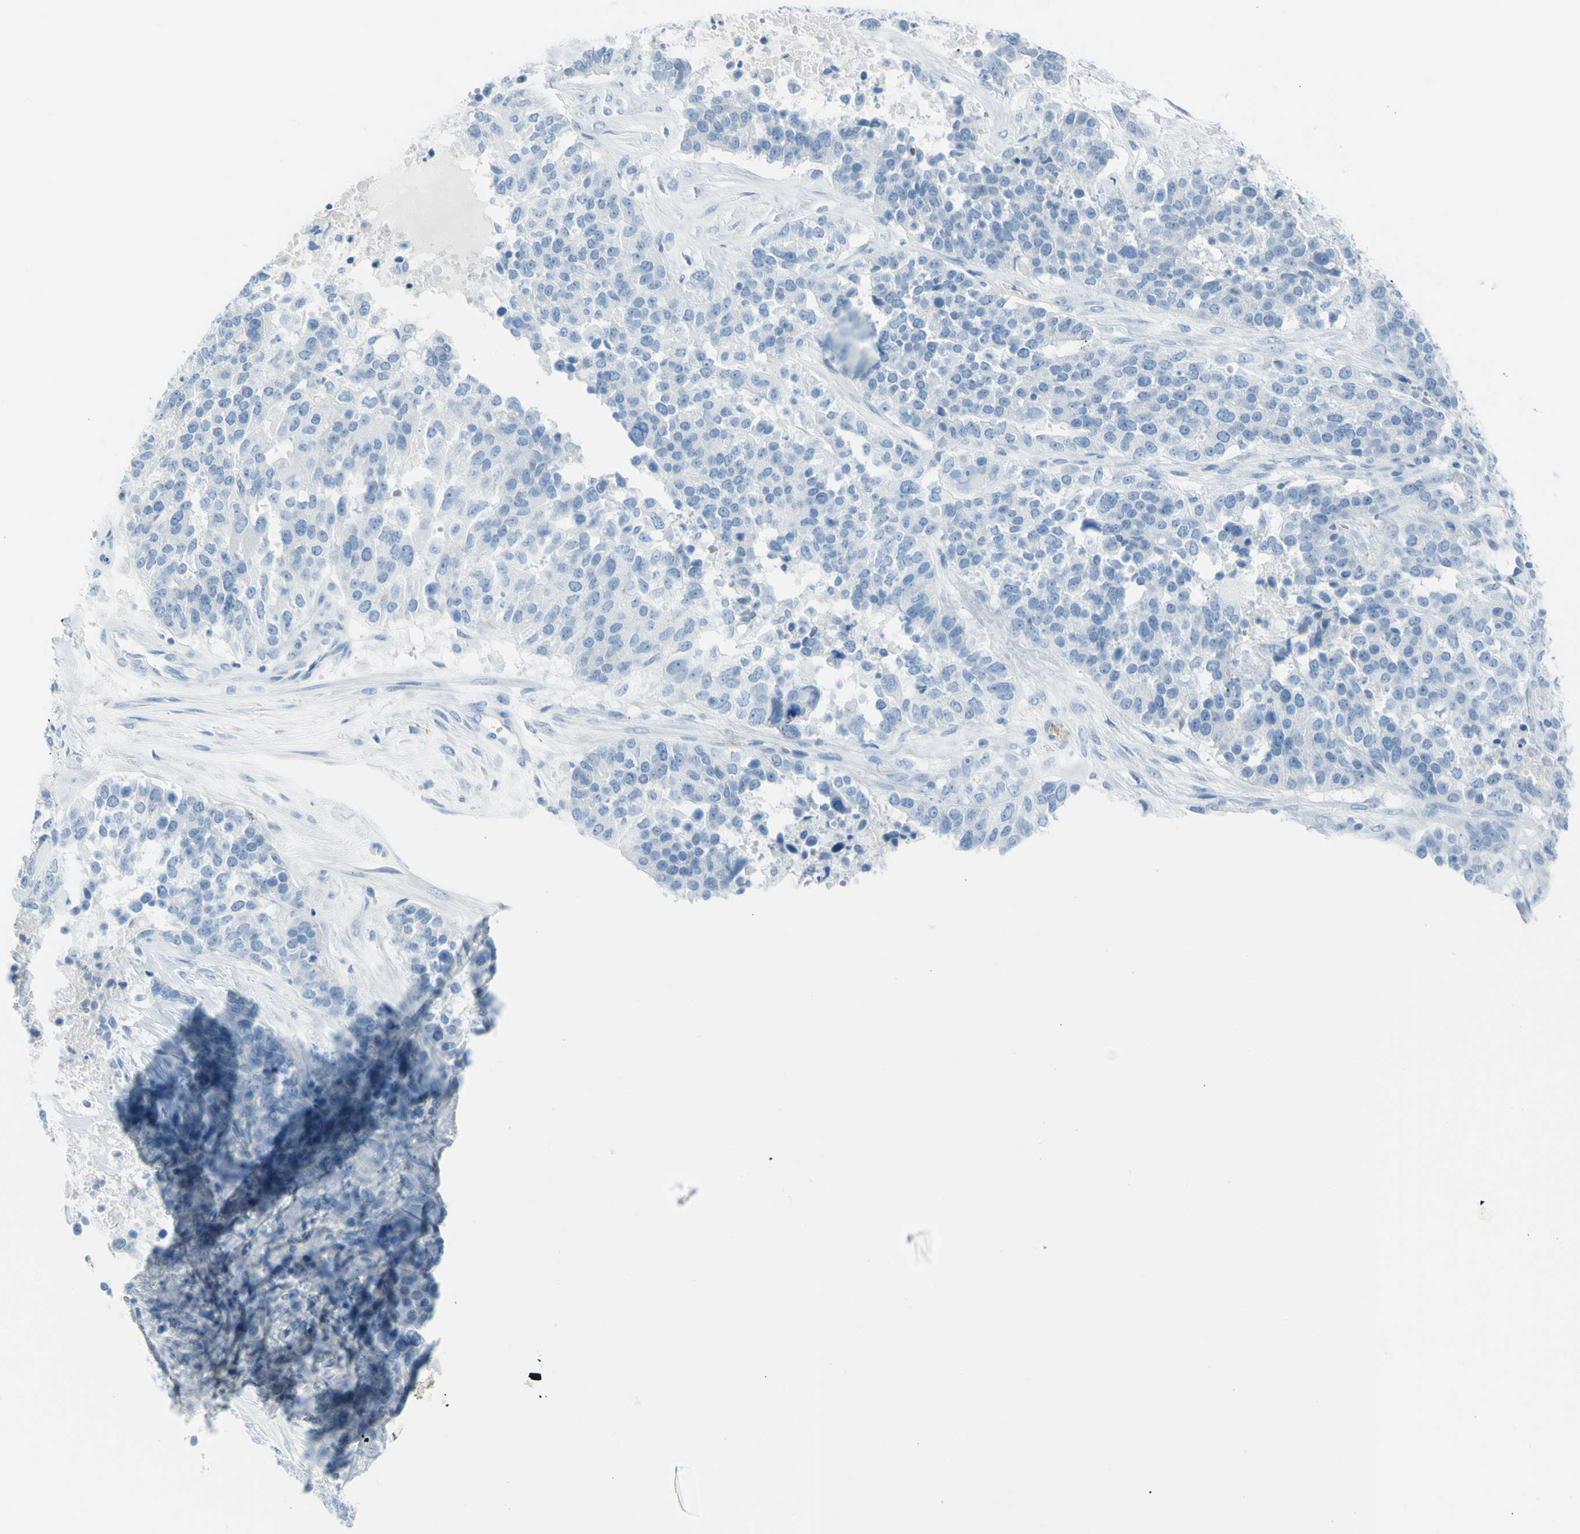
{"staining": {"intensity": "negative", "quantity": "none", "location": "none"}, "tissue": "ovarian cancer", "cell_type": "Tumor cells", "image_type": "cancer", "snomed": [{"axis": "morphology", "description": "Cystadenocarcinoma, serous, NOS"}, {"axis": "topography", "description": "Ovary"}], "caption": "The immunohistochemistry photomicrograph has no significant positivity in tumor cells of ovarian serous cystadenocarcinoma tissue.", "gene": "TFPI2", "patient": {"sex": "female", "age": 44}}